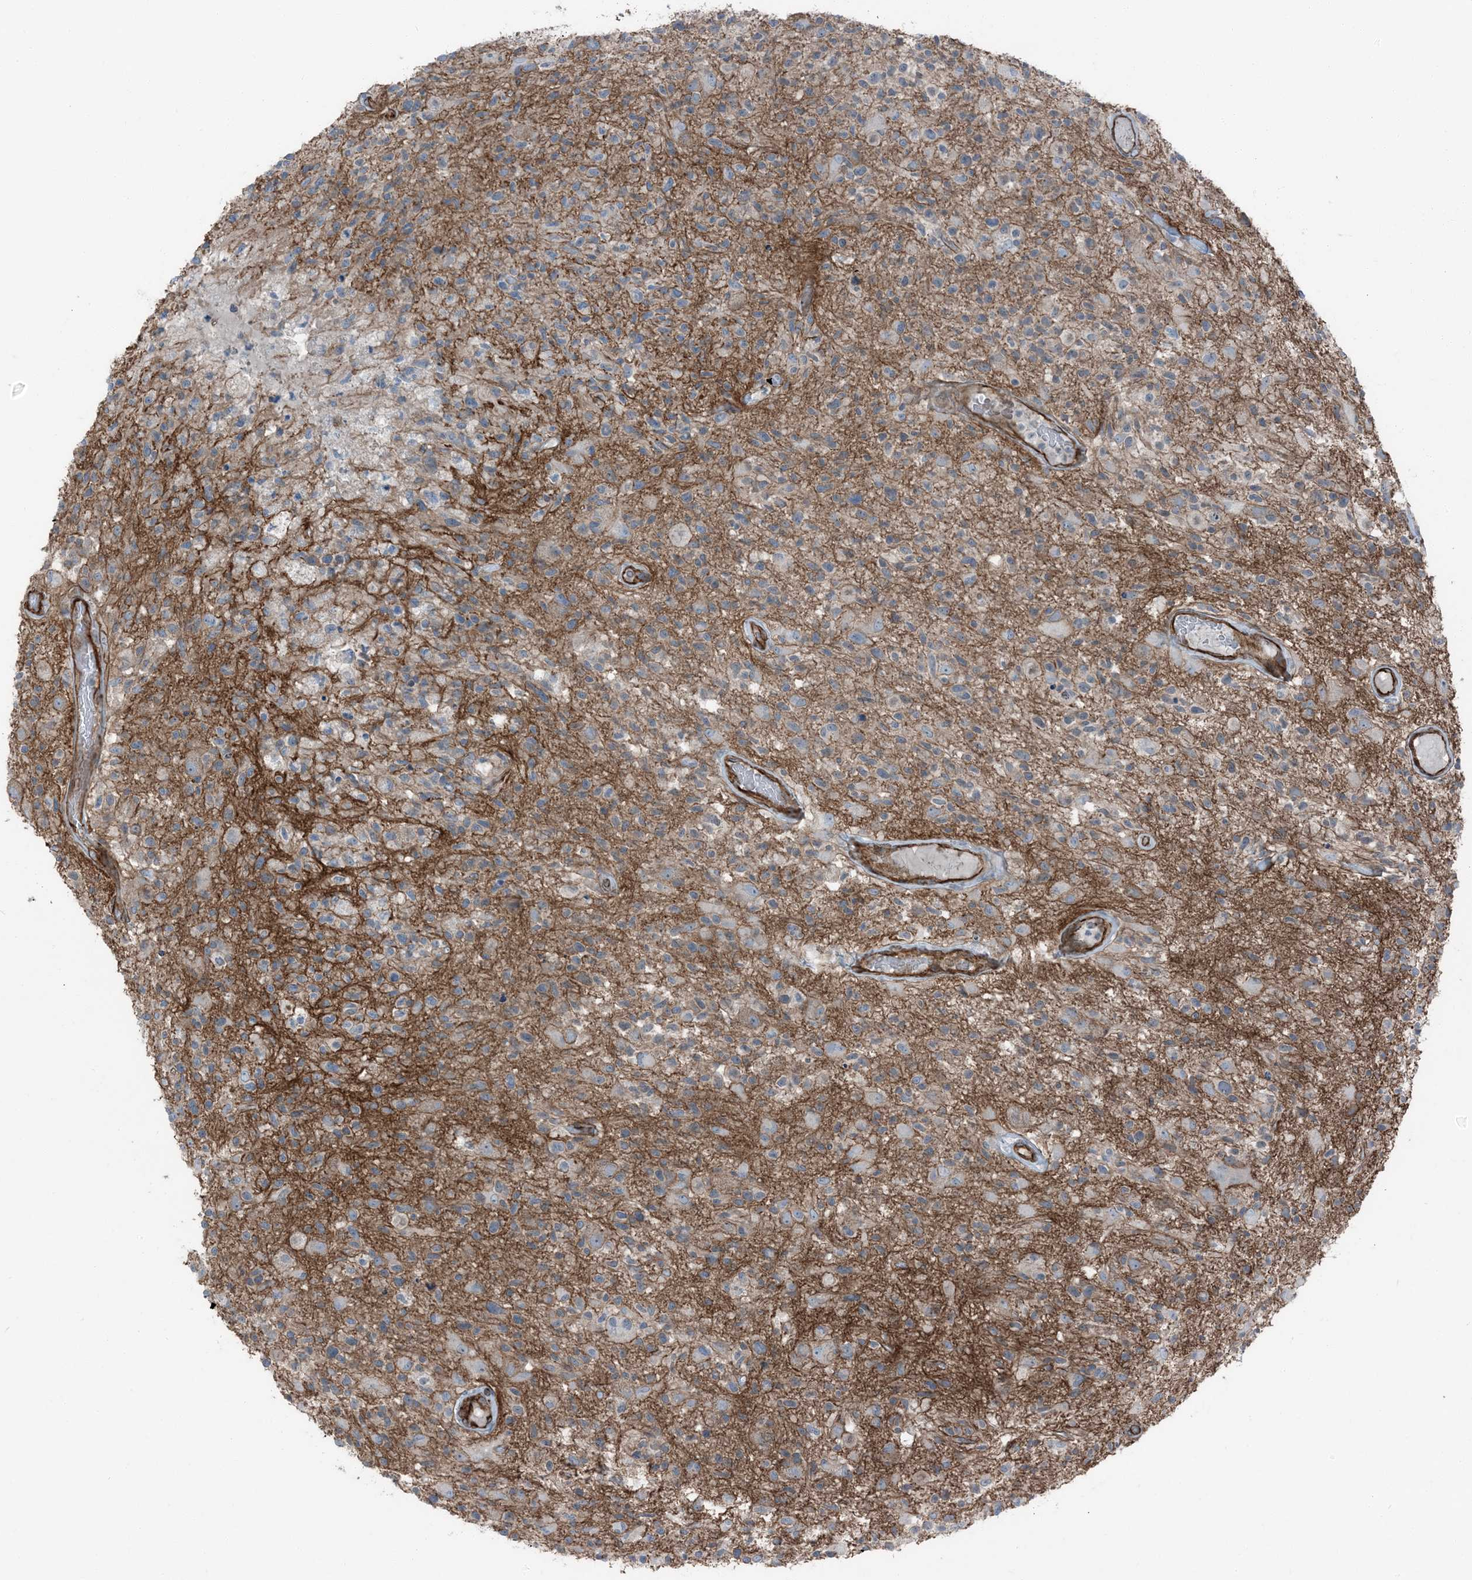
{"staining": {"intensity": "weak", "quantity": "<25%", "location": "cytoplasmic/membranous"}, "tissue": "glioma", "cell_type": "Tumor cells", "image_type": "cancer", "snomed": [{"axis": "morphology", "description": "Glioma, malignant, High grade"}, {"axis": "morphology", "description": "Glioblastoma, NOS"}, {"axis": "topography", "description": "Brain"}], "caption": "Immunohistochemistry (IHC) of human glioma reveals no positivity in tumor cells.", "gene": "ZFP90", "patient": {"sex": "male", "age": 60}}